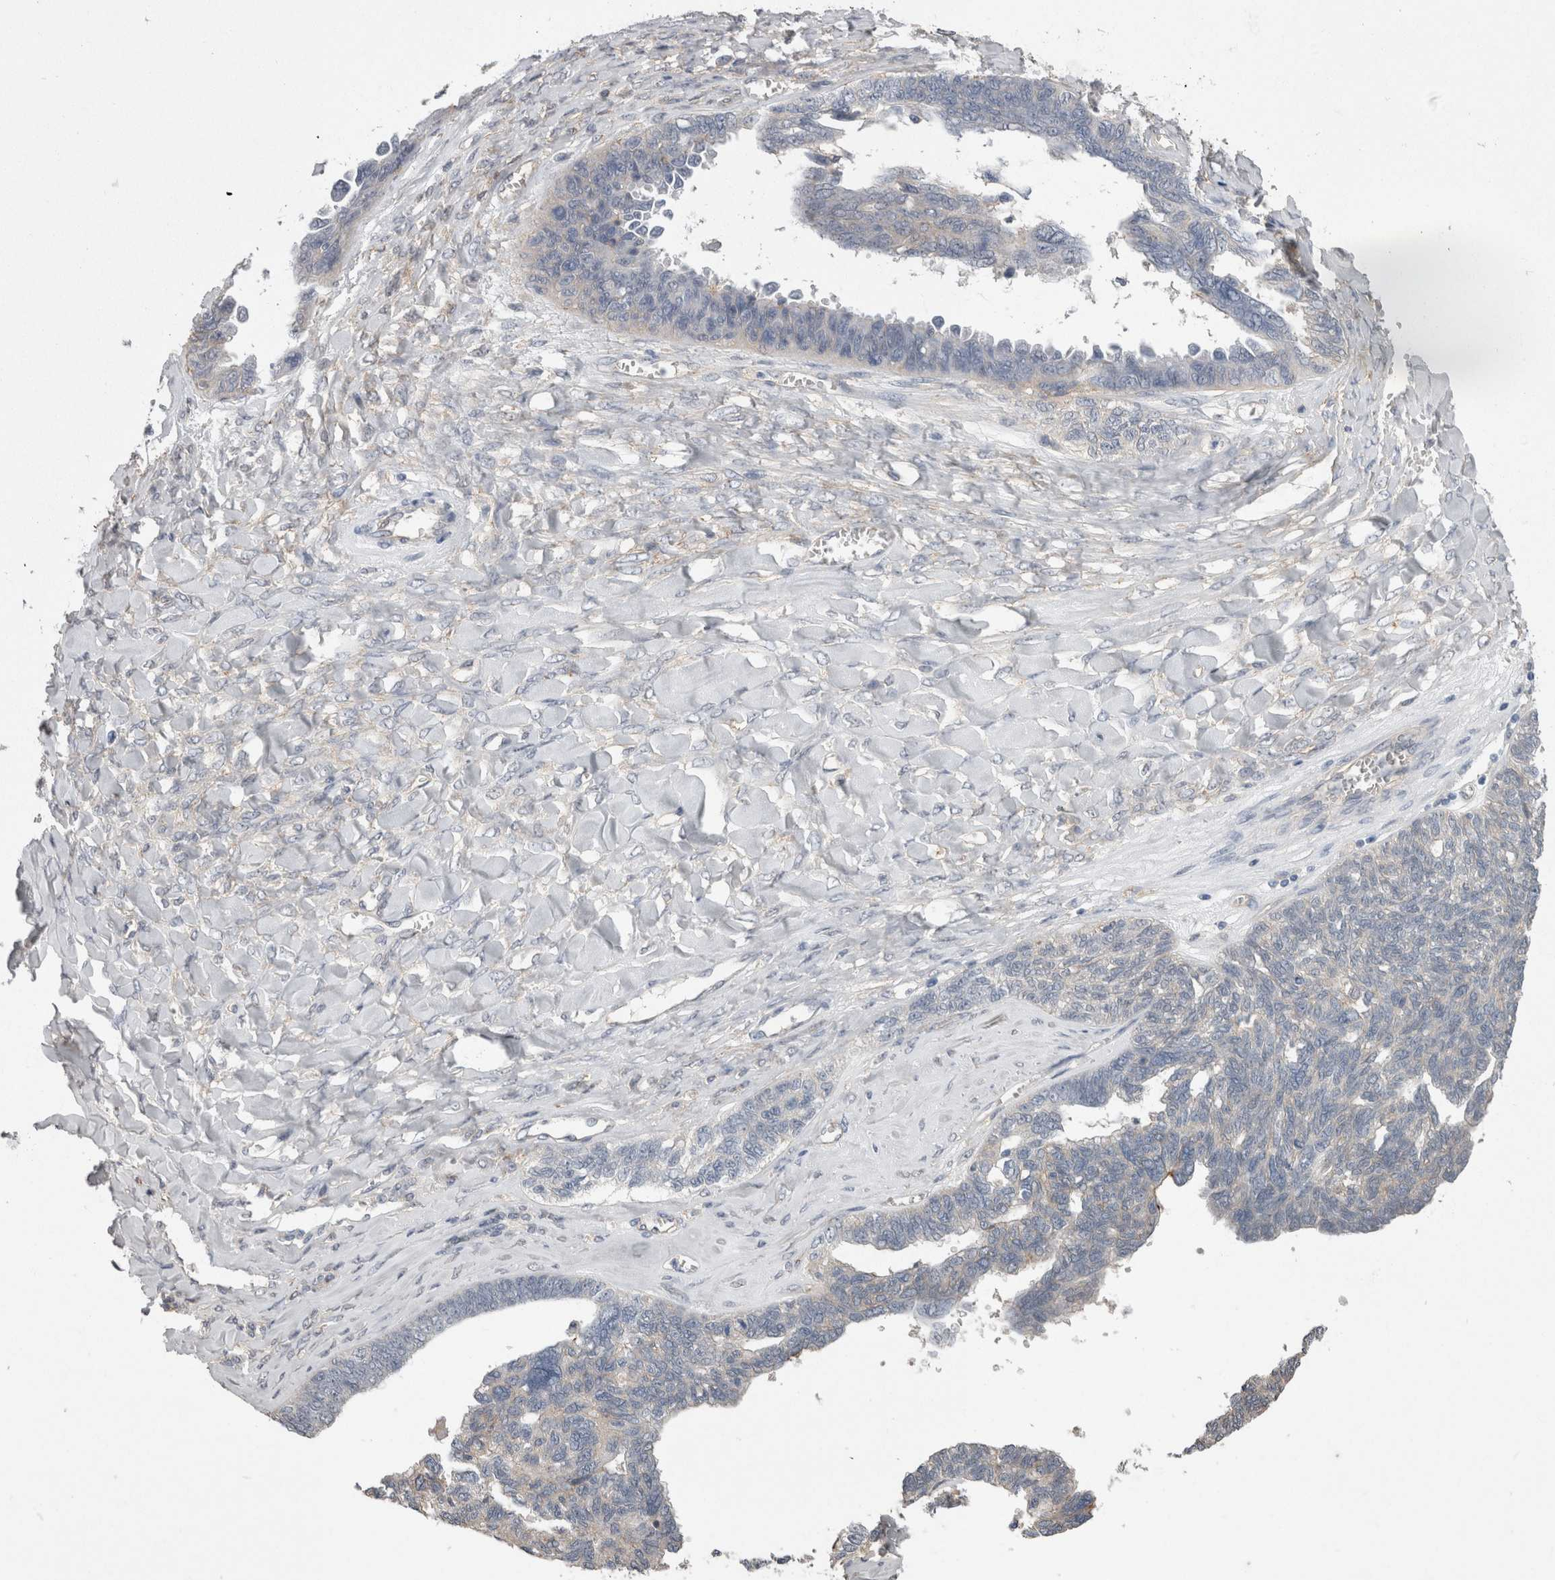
{"staining": {"intensity": "negative", "quantity": "none", "location": "none"}, "tissue": "ovarian cancer", "cell_type": "Tumor cells", "image_type": "cancer", "snomed": [{"axis": "morphology", "description": "Cystadenocarcinoma, serous, NOS"}, {"axis": "topography", "description": "Ovary"}], "caption": "Tumor cells are negative for brown protein staining in serous cystadenocarcinoma (ovarian).", "gene": "NECTIN2", "patient": {"sex": "female", "age": 79}}